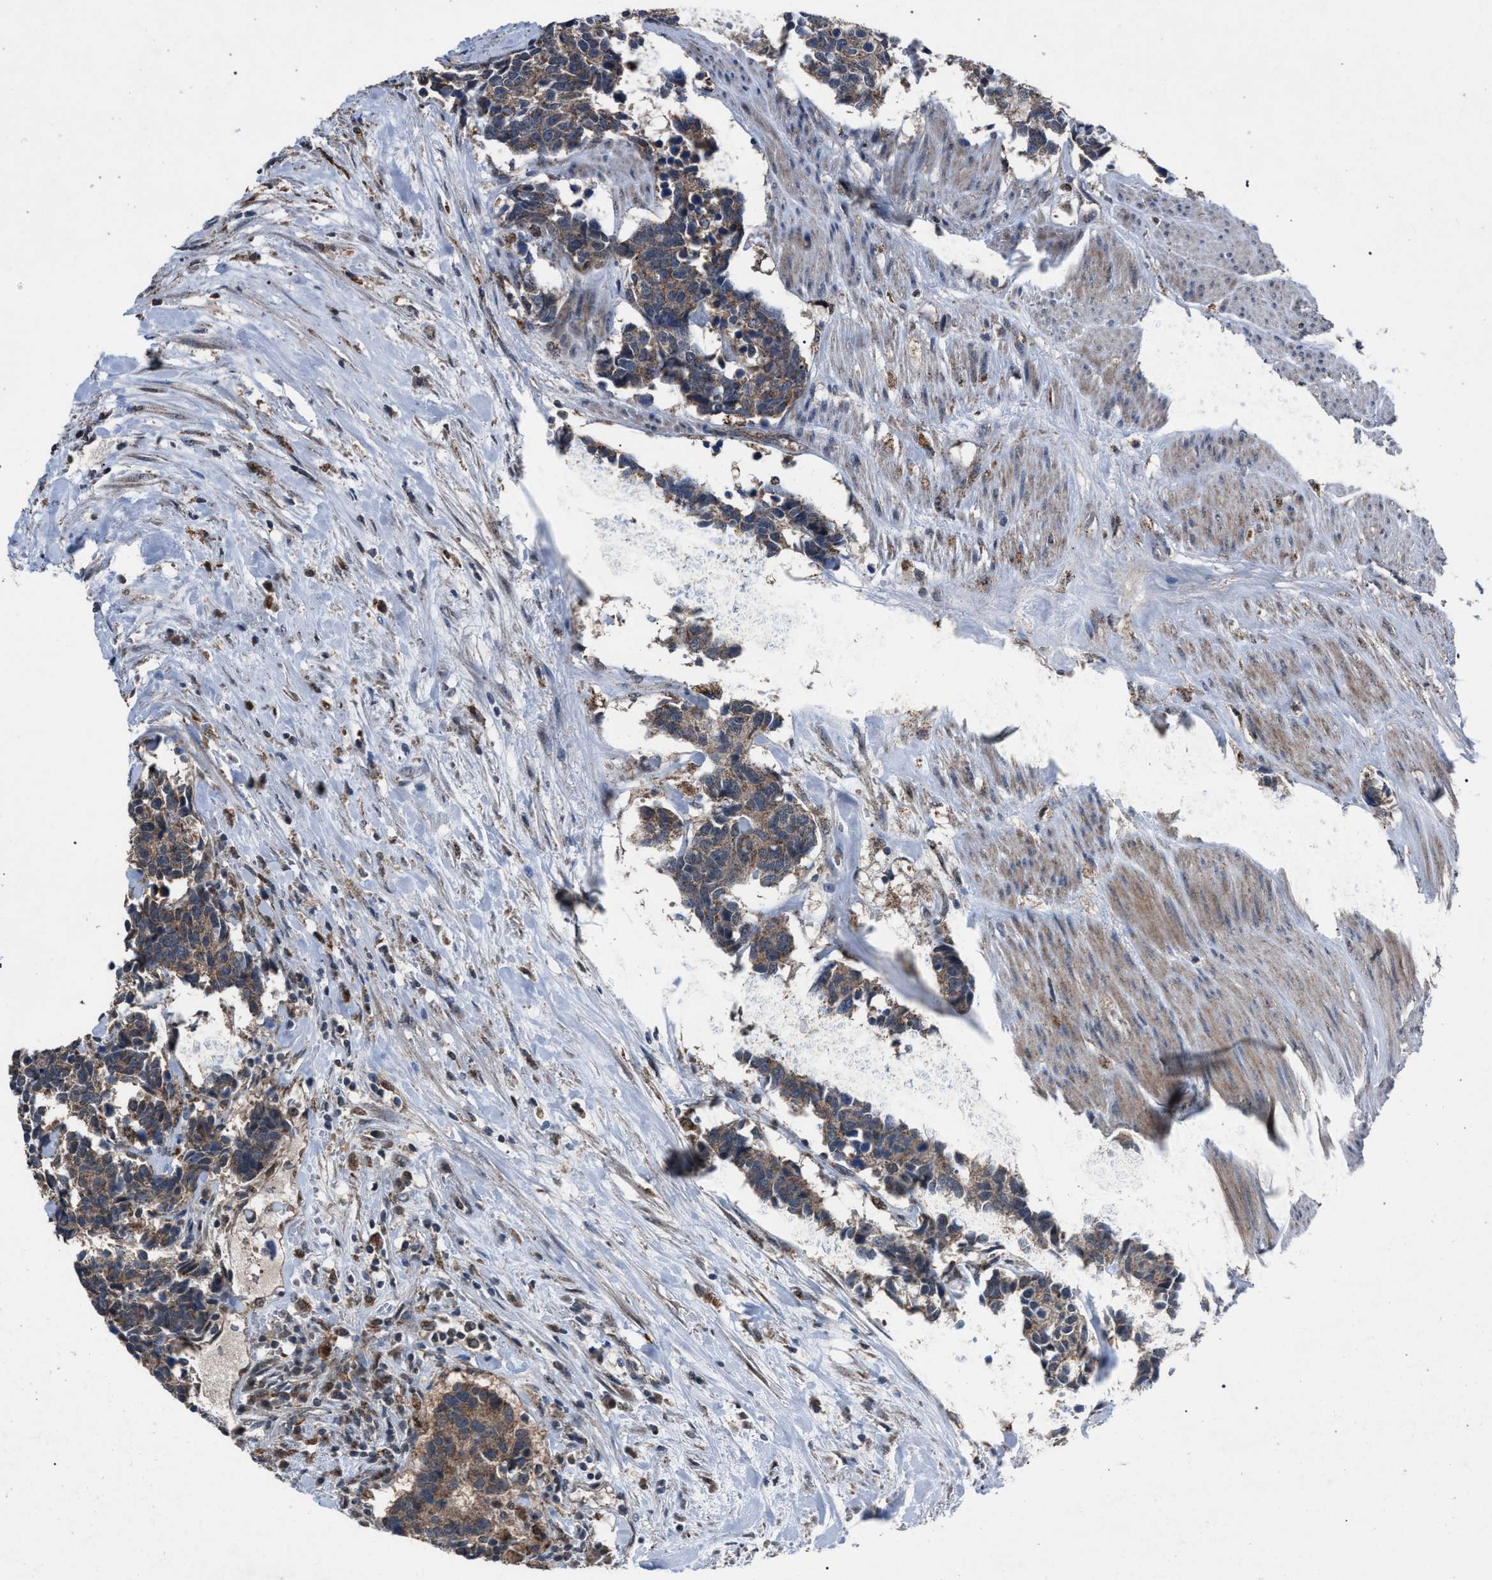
{"staining": {"intensity": "weak", "quantity": ">75%", "location": "cytoplasmic/membranous"}, "tissue": "carcinoid", "cell_type": "Tumor cells", "image_type": "cancer", "snomed": [{"axis": "morphology", "description": "Carcinoma, NOS"}, {"axis": "morphology", "description": "Carcinoid, malignant, NOS"}, {"axis": "topography", "description": "Urinary bladder"}], "caption": "Carcinoid stained for a protein (brown) exhibits weak cytoplasmic/membranous positive positivity in approximately >75% of tumor cells.", "gene": "HSD17B4", "patient": {"sex": "male", "age": 57}}